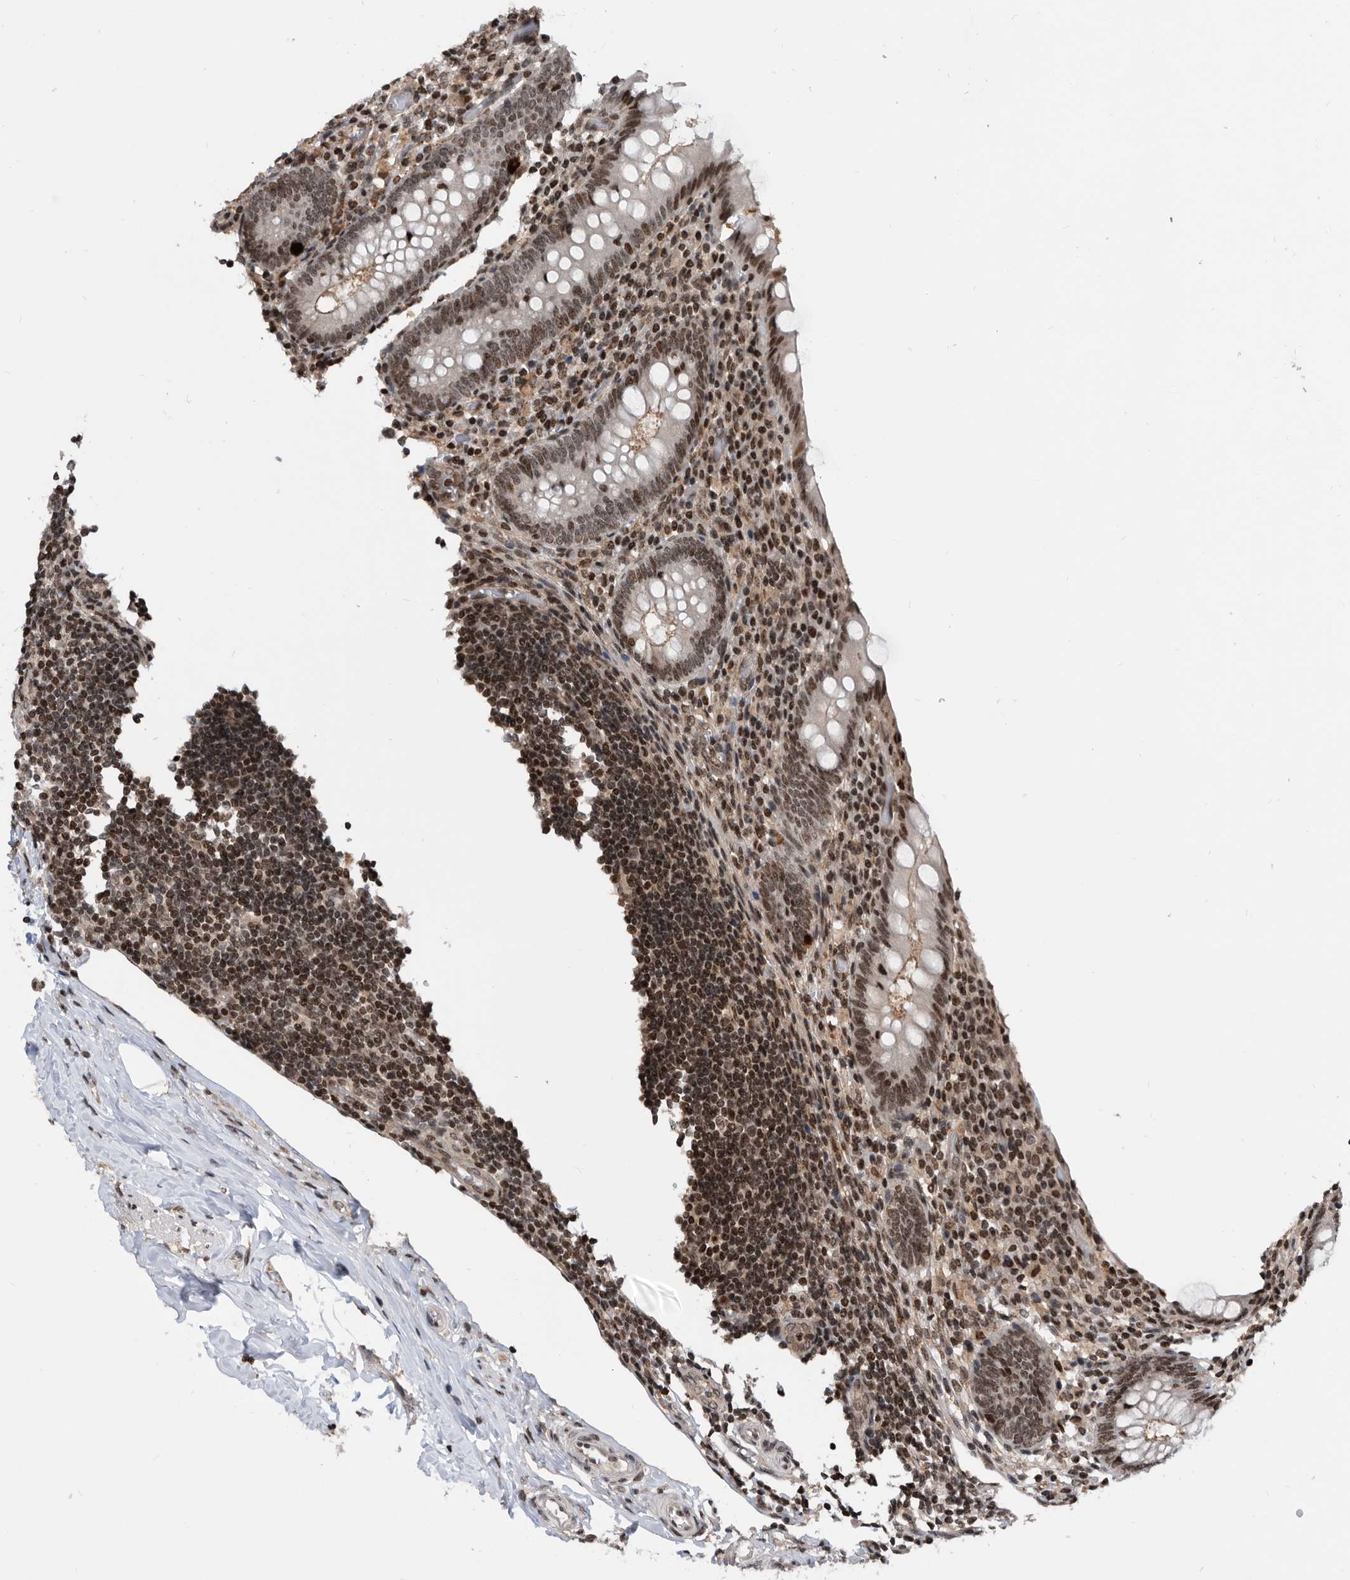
{"staining": {"intensity": "moderate", "quantity": ">75%", "location": "nuclear"}, "tissue": "appendix", "cell_type": "Glandular cells", "image_type": "normal", "snomed": [{"axis": "morphology", "description": "Normal tissue, NOS"}, {"axis": "topography", "description": "Appendix"}], "caption": "Benign appendix was stained to show a protein in brown. There is medium levels of moderate nuclear expression in approximately >75% of glandular cells. (IHC, brightfield microscopy, high magnification).", "gene": "SNRNP48", "patient": {"sex": "female", "age": 17}}